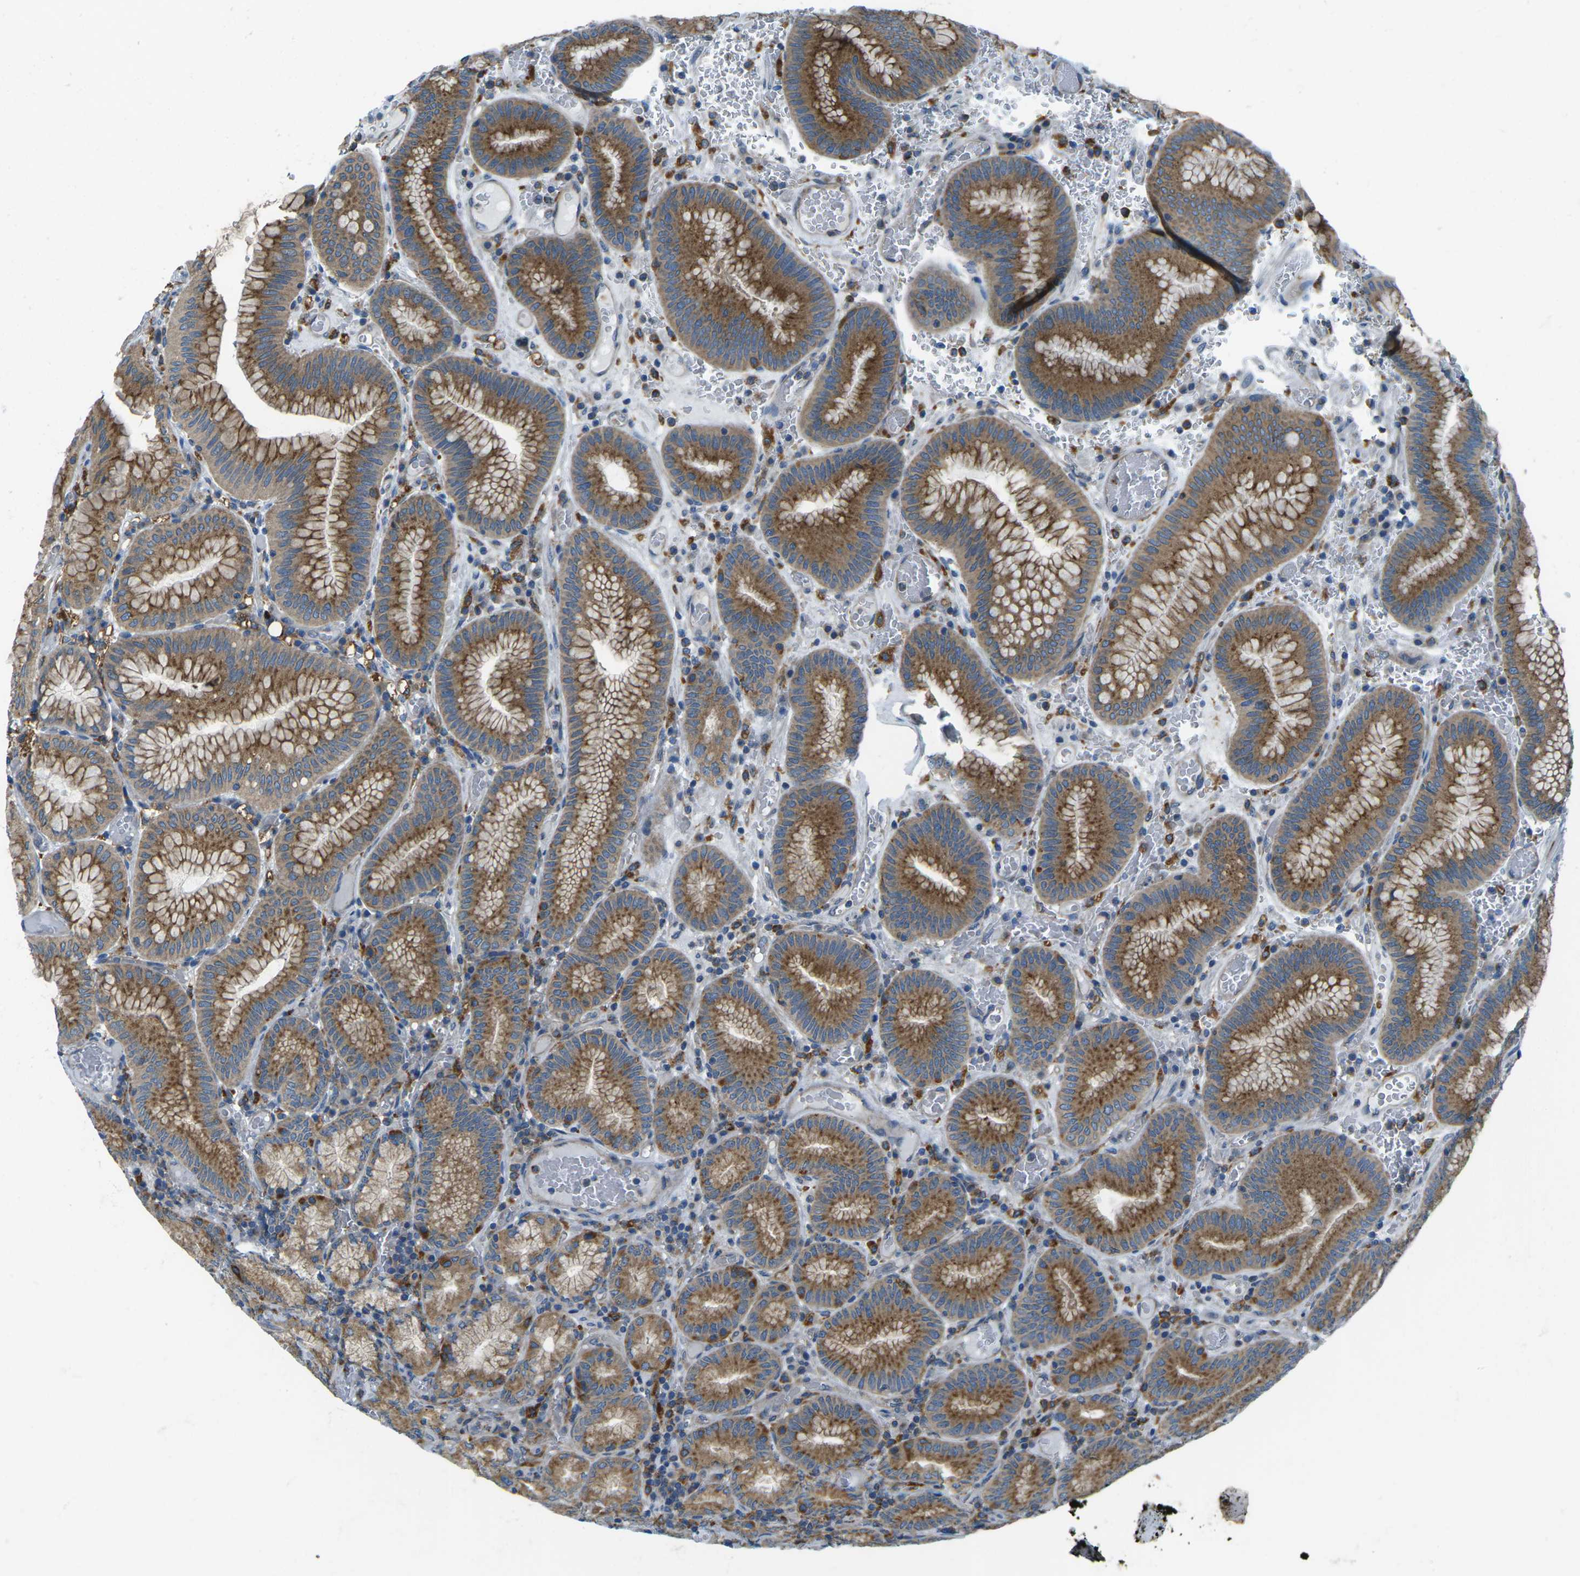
{"staining": {"intensity": "moderate", "quantity": ">75%", "location": "cytoplasmic/membranous"}, "tissue": "stomach", "cell_type": "Glandular cells", "image_type": "normal", "snomed": [{"axis": "morphology", "description": "Normal tissue, NOS"}, {"axis": "morphology", "description": "Carcinoid, malignant, NOS"}, {"axis": "topography", "description": "Stomach, upper"}], "caption": "Approximately >75% of glandular cells in unremarkable stomach demonstrate moderate cytoplasmic/membranous protein staining as visualized by brown immunohistochemical staining.", "gene": "CDK17", "patient": {"sex": "male", "age": 39}}